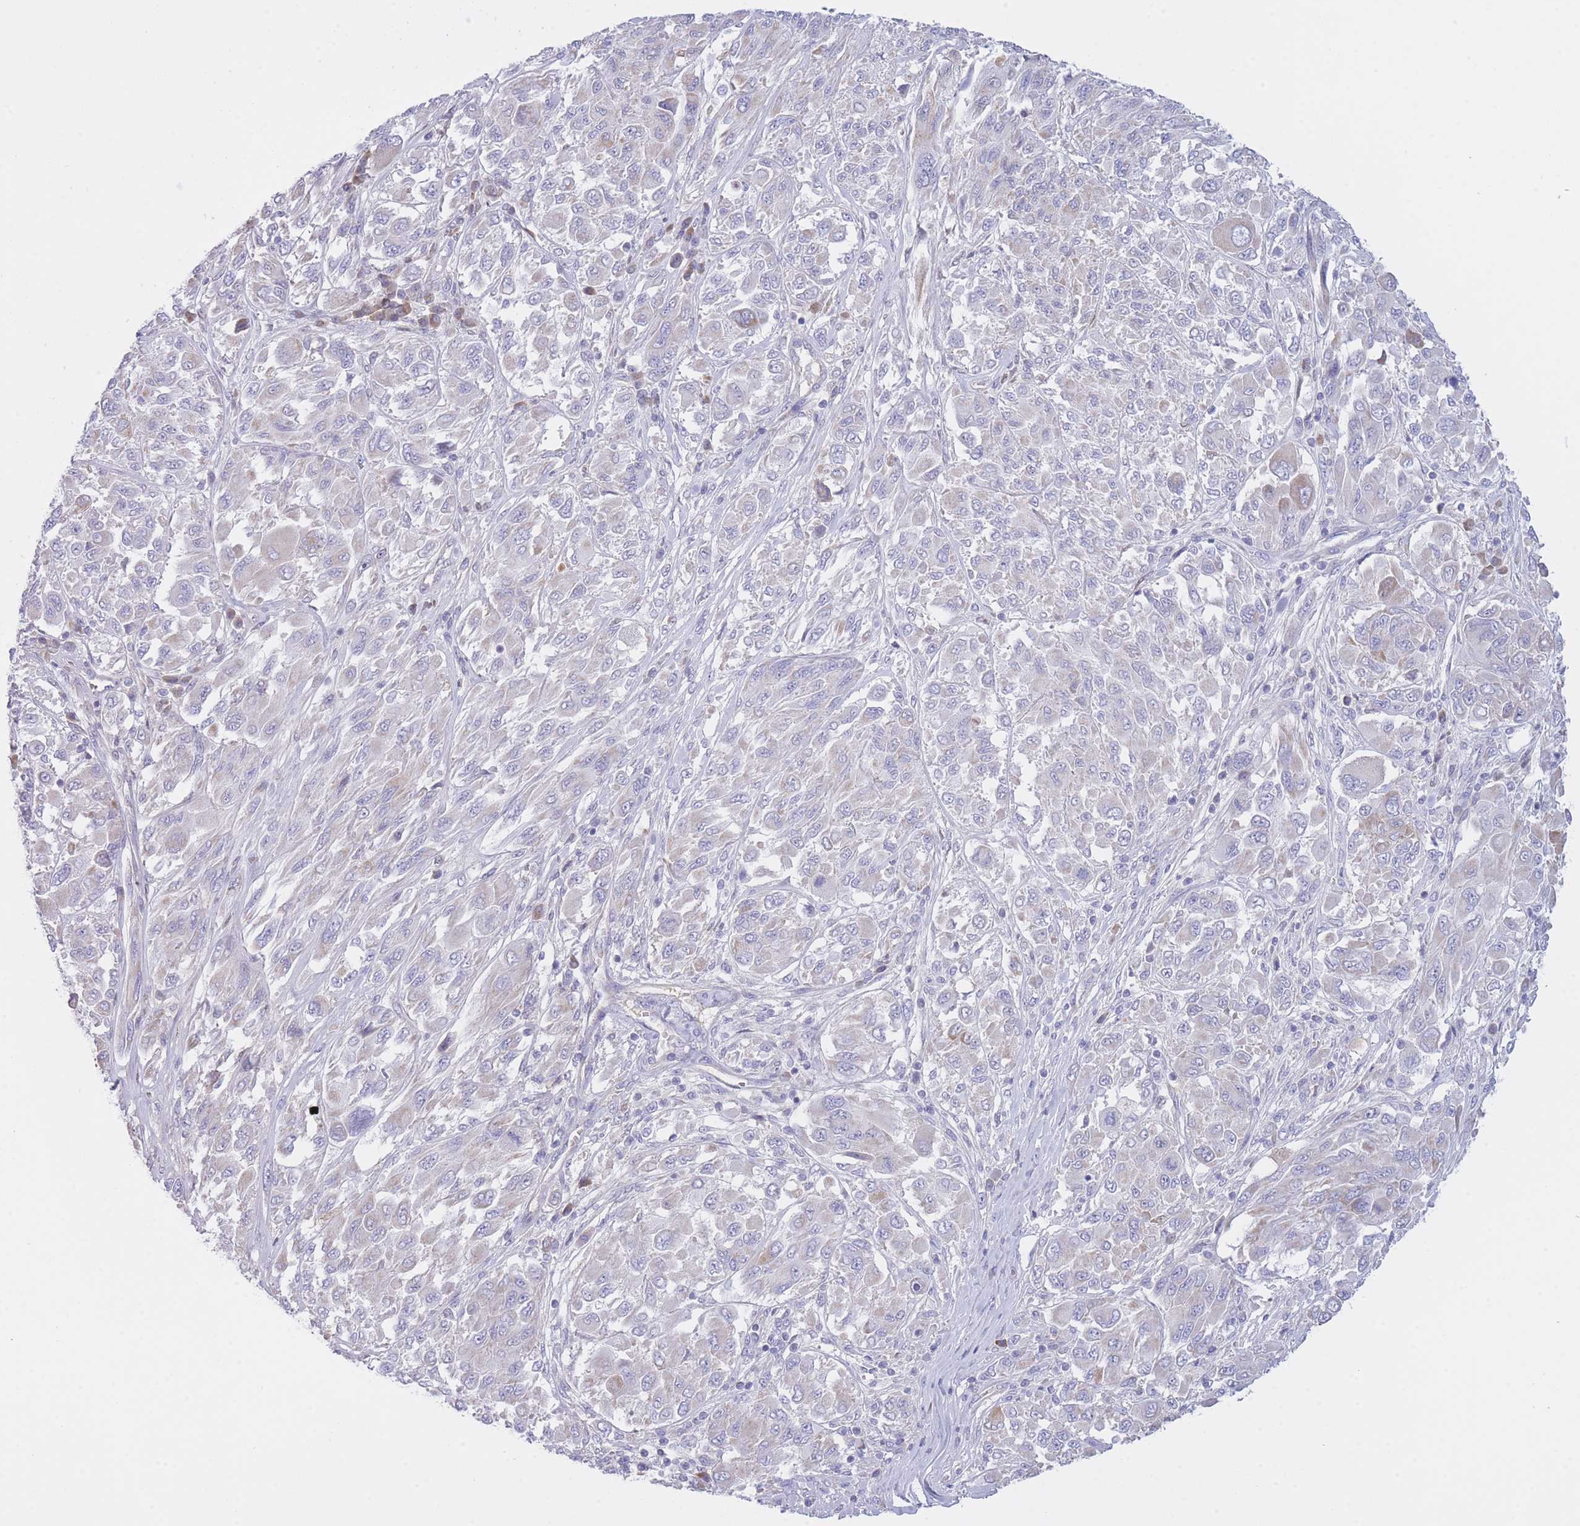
{"staining": {"intensity": "weak", "quantity": "<25%", "location": "cytoplasmic/membranous"}, "tissue": "melanoma", "cell_type": "Tumor cells", "image_type": "cancer", "snomed": [{"axis": "morphology", "description": "Malignant melanoma, NOS"}, {"axis": "topography", "description": "Skin"}], "caption": "Malignant melanoma was stained to show a protein in brown. There is no significant expression in tumor cells. (DAB IHC visualized using brightfield microscopy, high magnification).", "gene": "NANP", "patient": {"sex": "female", "age": 91}}